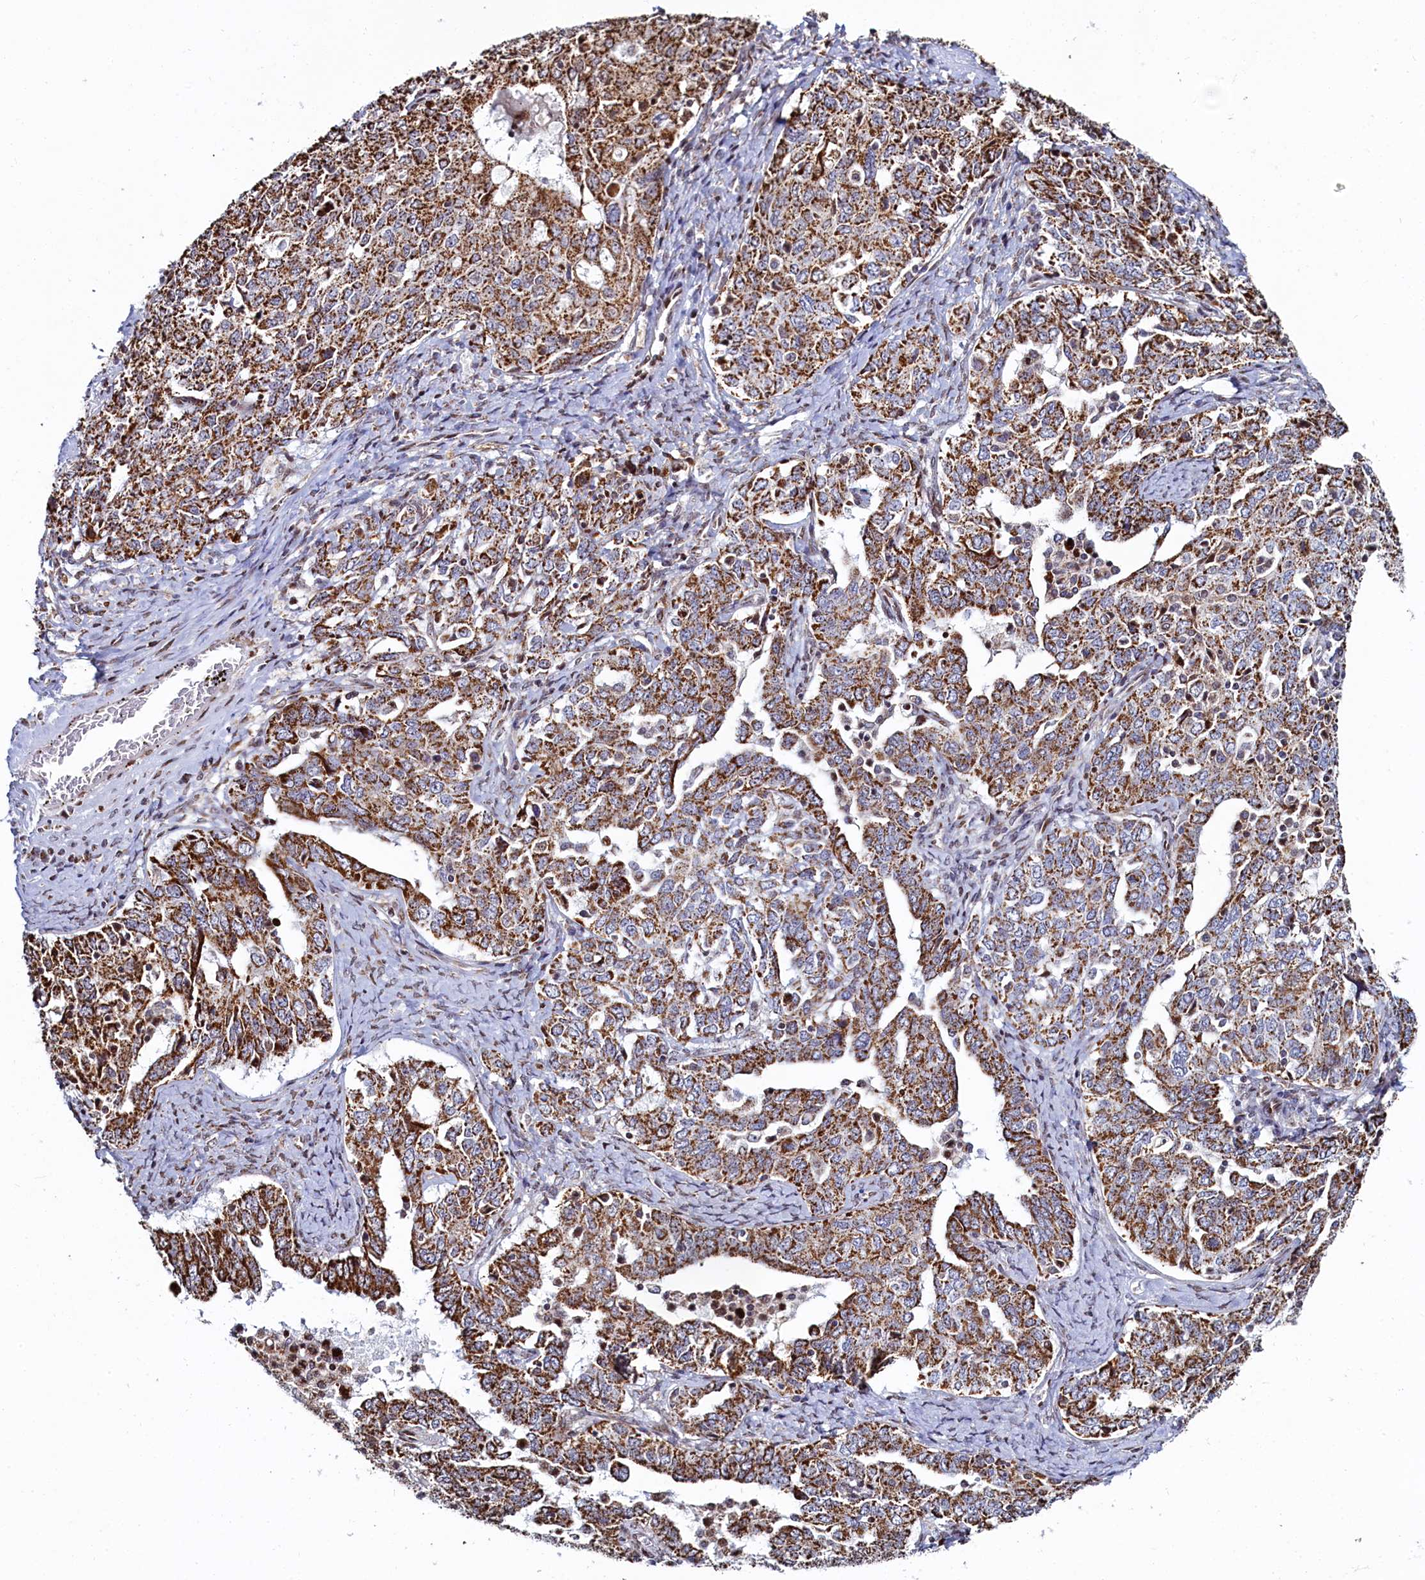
{"staining": {"intensity": "strong", "quantity": ">75%", "location": "cytoplasmic/membranous"}, "tissue": "ovarian cancer", "cell_type": "Tumor cells", "image_type": "cancer", "snomed": [{"axis": "morphology", "description": "Carcinoma, endometroid"}, {"axis": "topography", "description": "Ovary"}], "caption": "Human ovarian cancer stained with a brown dye demonstrates strong cytoplasmic/membranous positive expression in about >75% of tumor cells.", "gene": "HDGFL3", "patient": {"sex": "female", "age": 62}}